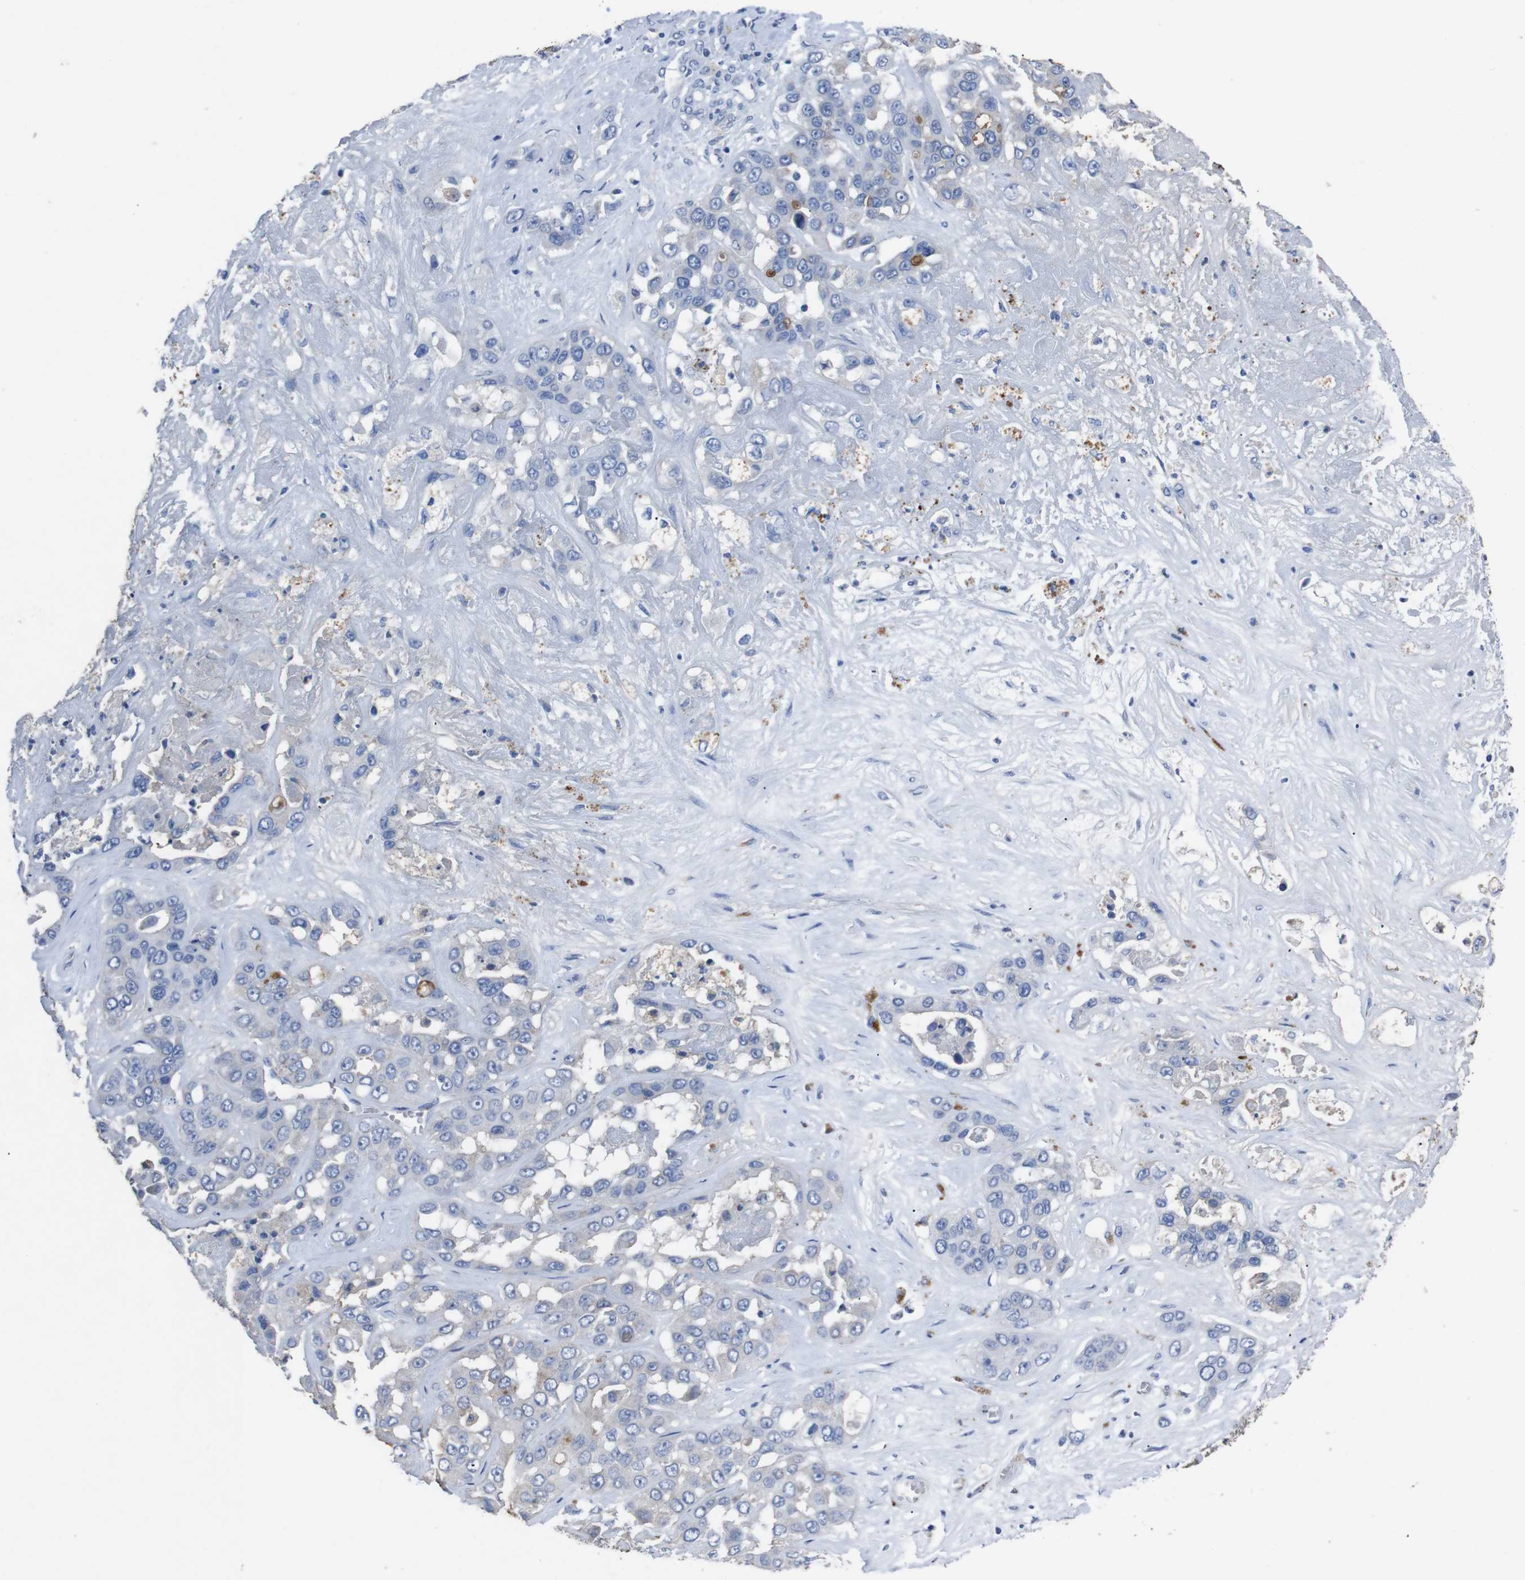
{"staining": {"intensity": "negative", "quantity": "none", "location": "none"}, "tissue": "liver cancer", "cell_type": "Tumor cells", "image_type": "cancer", "snomed": [{"axis": "morphology", "description": "Cholangiocarcinoma"}, {"axis": "topography", "description": "Liver"}], "caption": "A micrograph of human liver cancer is negative for staining in tumor cells.", "gene": "GJB2", "patient": {"sex": "female", "age": 52}}